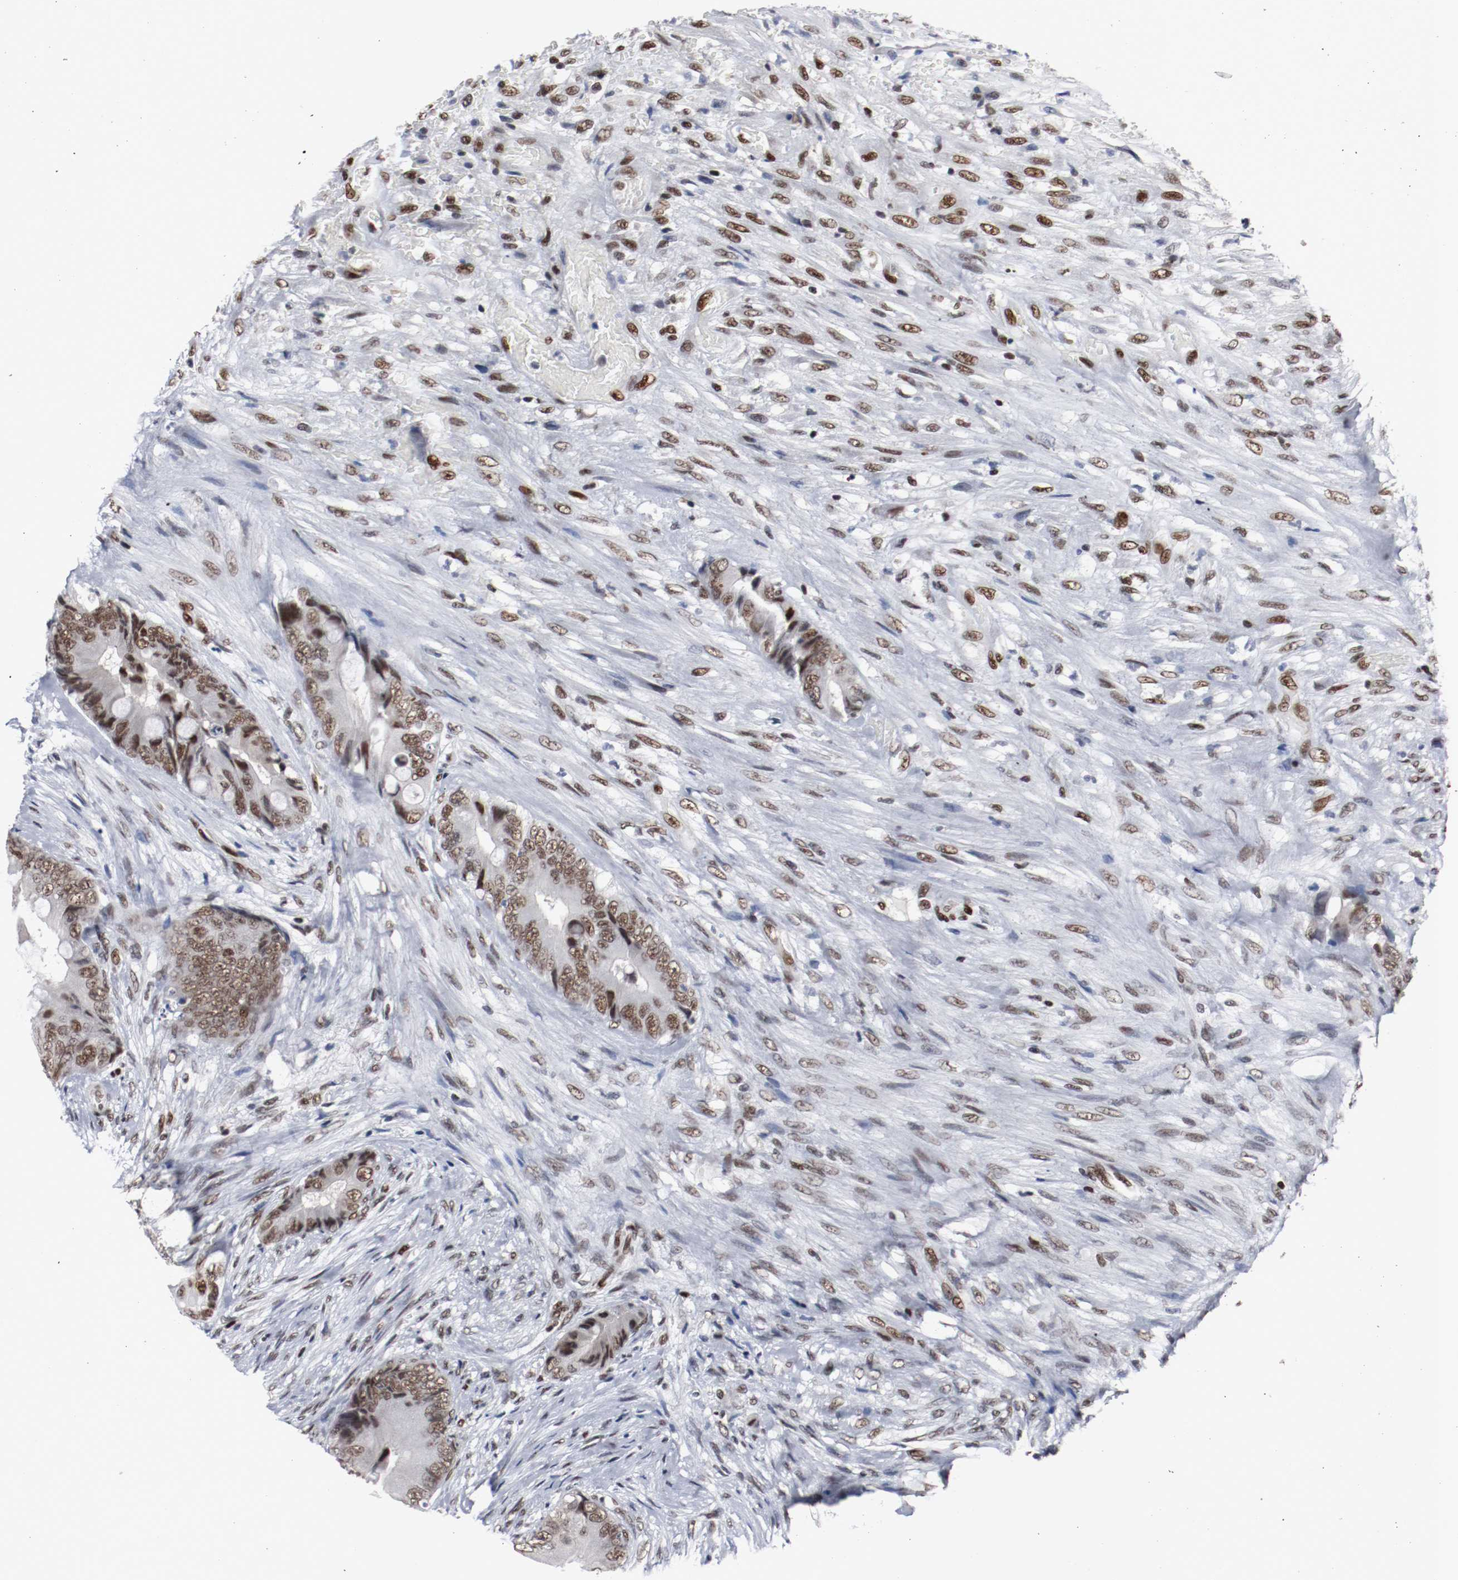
{"staining": {"intensity": "weak", "quantity": ">75%", "location": "nuclear"}, "tissue": "colorectal cancer", "cell_type": "Tumor cells", "image_type": "cancer", "snomed": [{"axis": "morphology", "description": "Adenocarcinoma, NOS"}, {"axis": "topography", "description": "Rectum"}], "caption": "Protein staining of adenocarcinoma (colorectal) tissue shows weak nuclear expression in about >75% of tumor cells. (DAB IHC, brown staining for protein, blue staining for nuclei).", "gene": "MEF2D", "patient": {"sex": "female", "age": 77}}